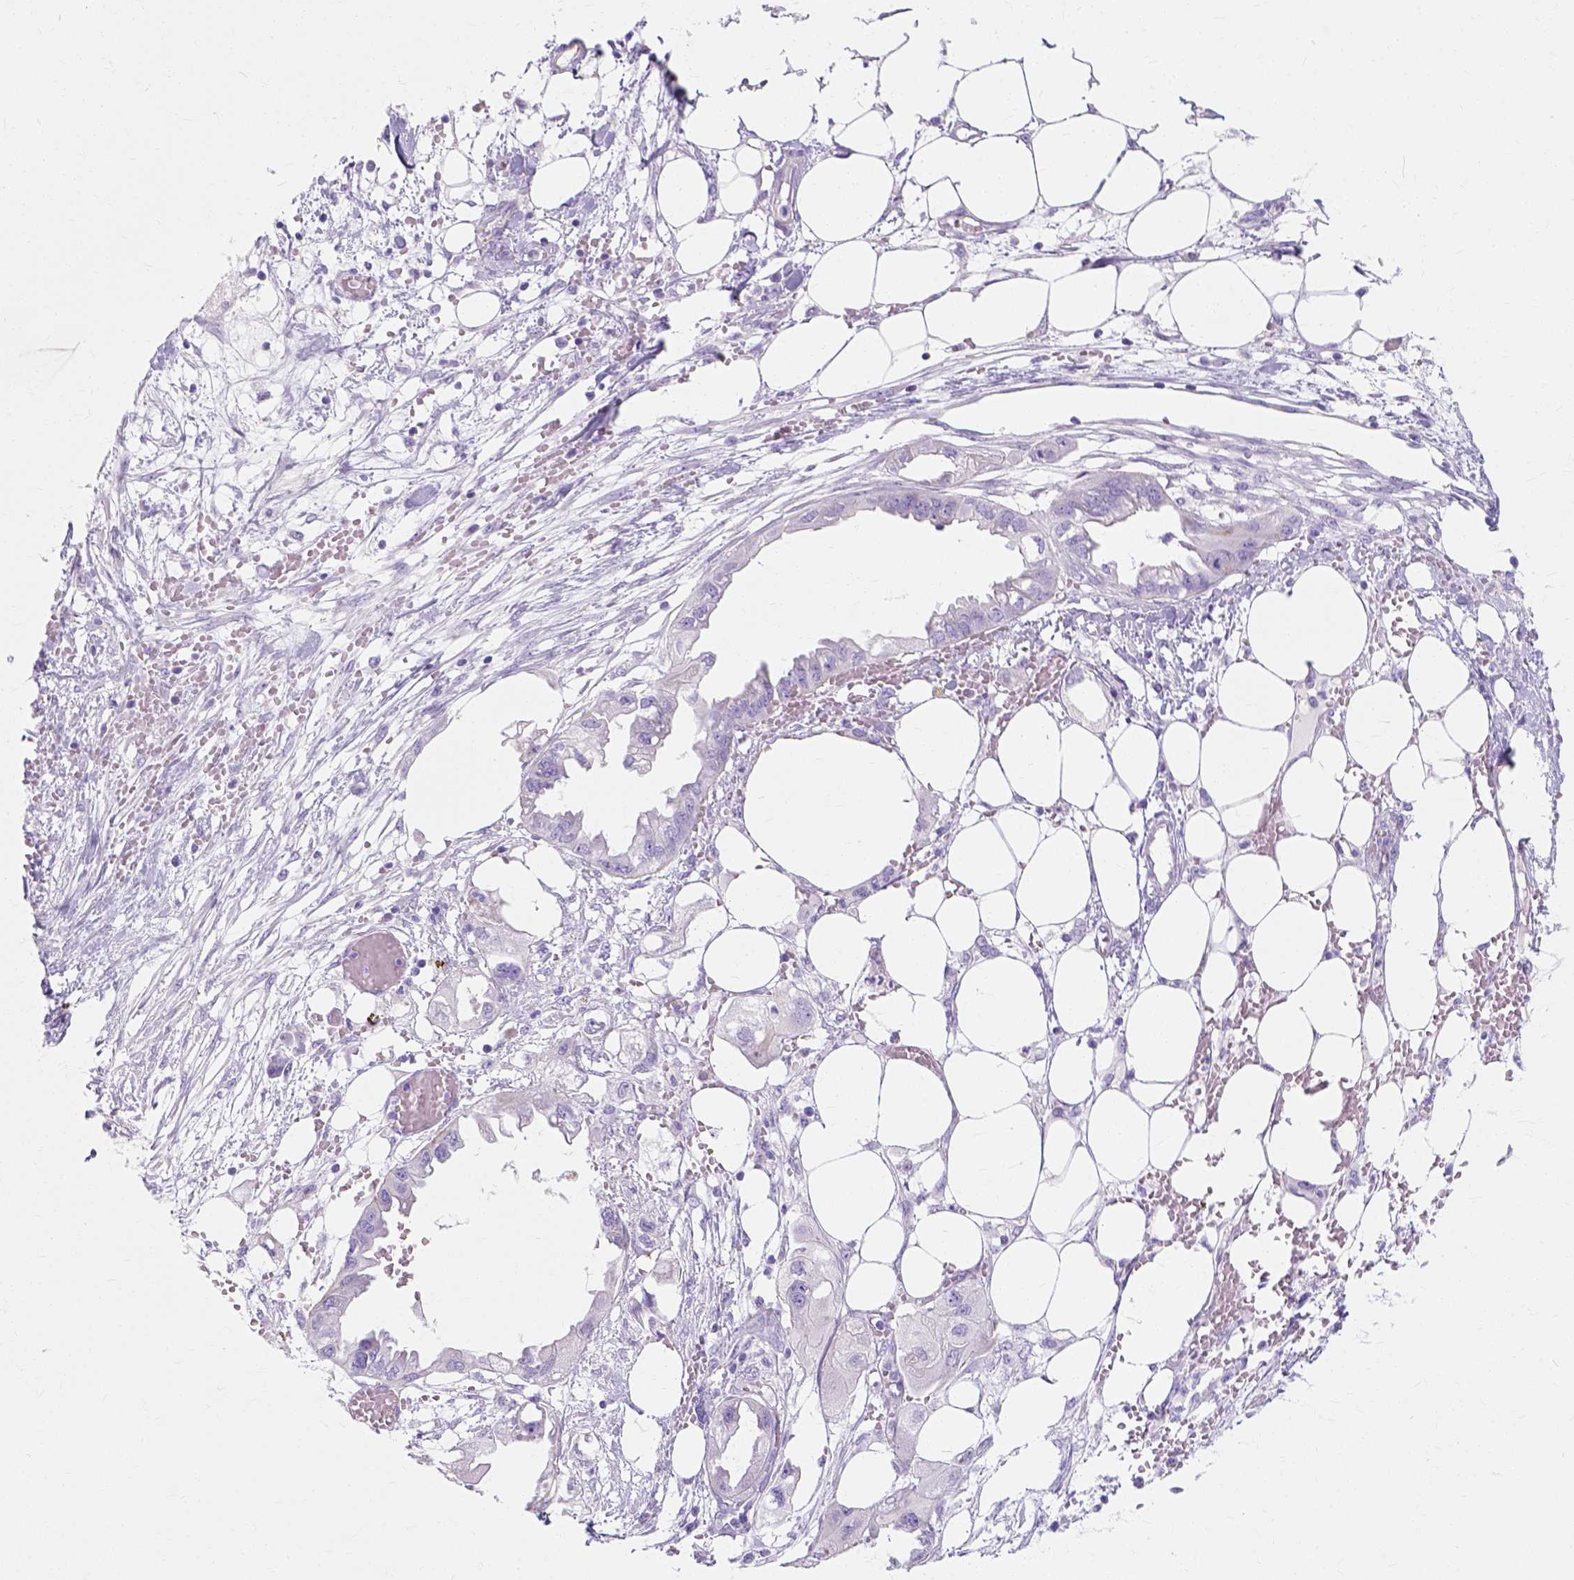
{"staining": {"intensity": "negative", "quantity": "none", "location": "none"}, "tissue": "endometrial cancer", "cell_type": "Tumor cells", "image_type": "cancer", "snomed": [{"axis": "morphology", "description": "Adenocarcinoma, NOS"}, {"axis": "morphology", "description": "Adenocarcinoma, metastatic, NOS"}, {"axis": "topography", "description": "Adipose tissue"}, {"axis": "topography", "description": "Endometrium"}], "caption": "IHC micrograph of neoplastic tissue: human metastatic adenocarcinoma (endometrial) stained with DAB shows no significant protein staining in tumor cells.", "gene": "MYH15", "patient": {"sex": "female", "age": 67}}